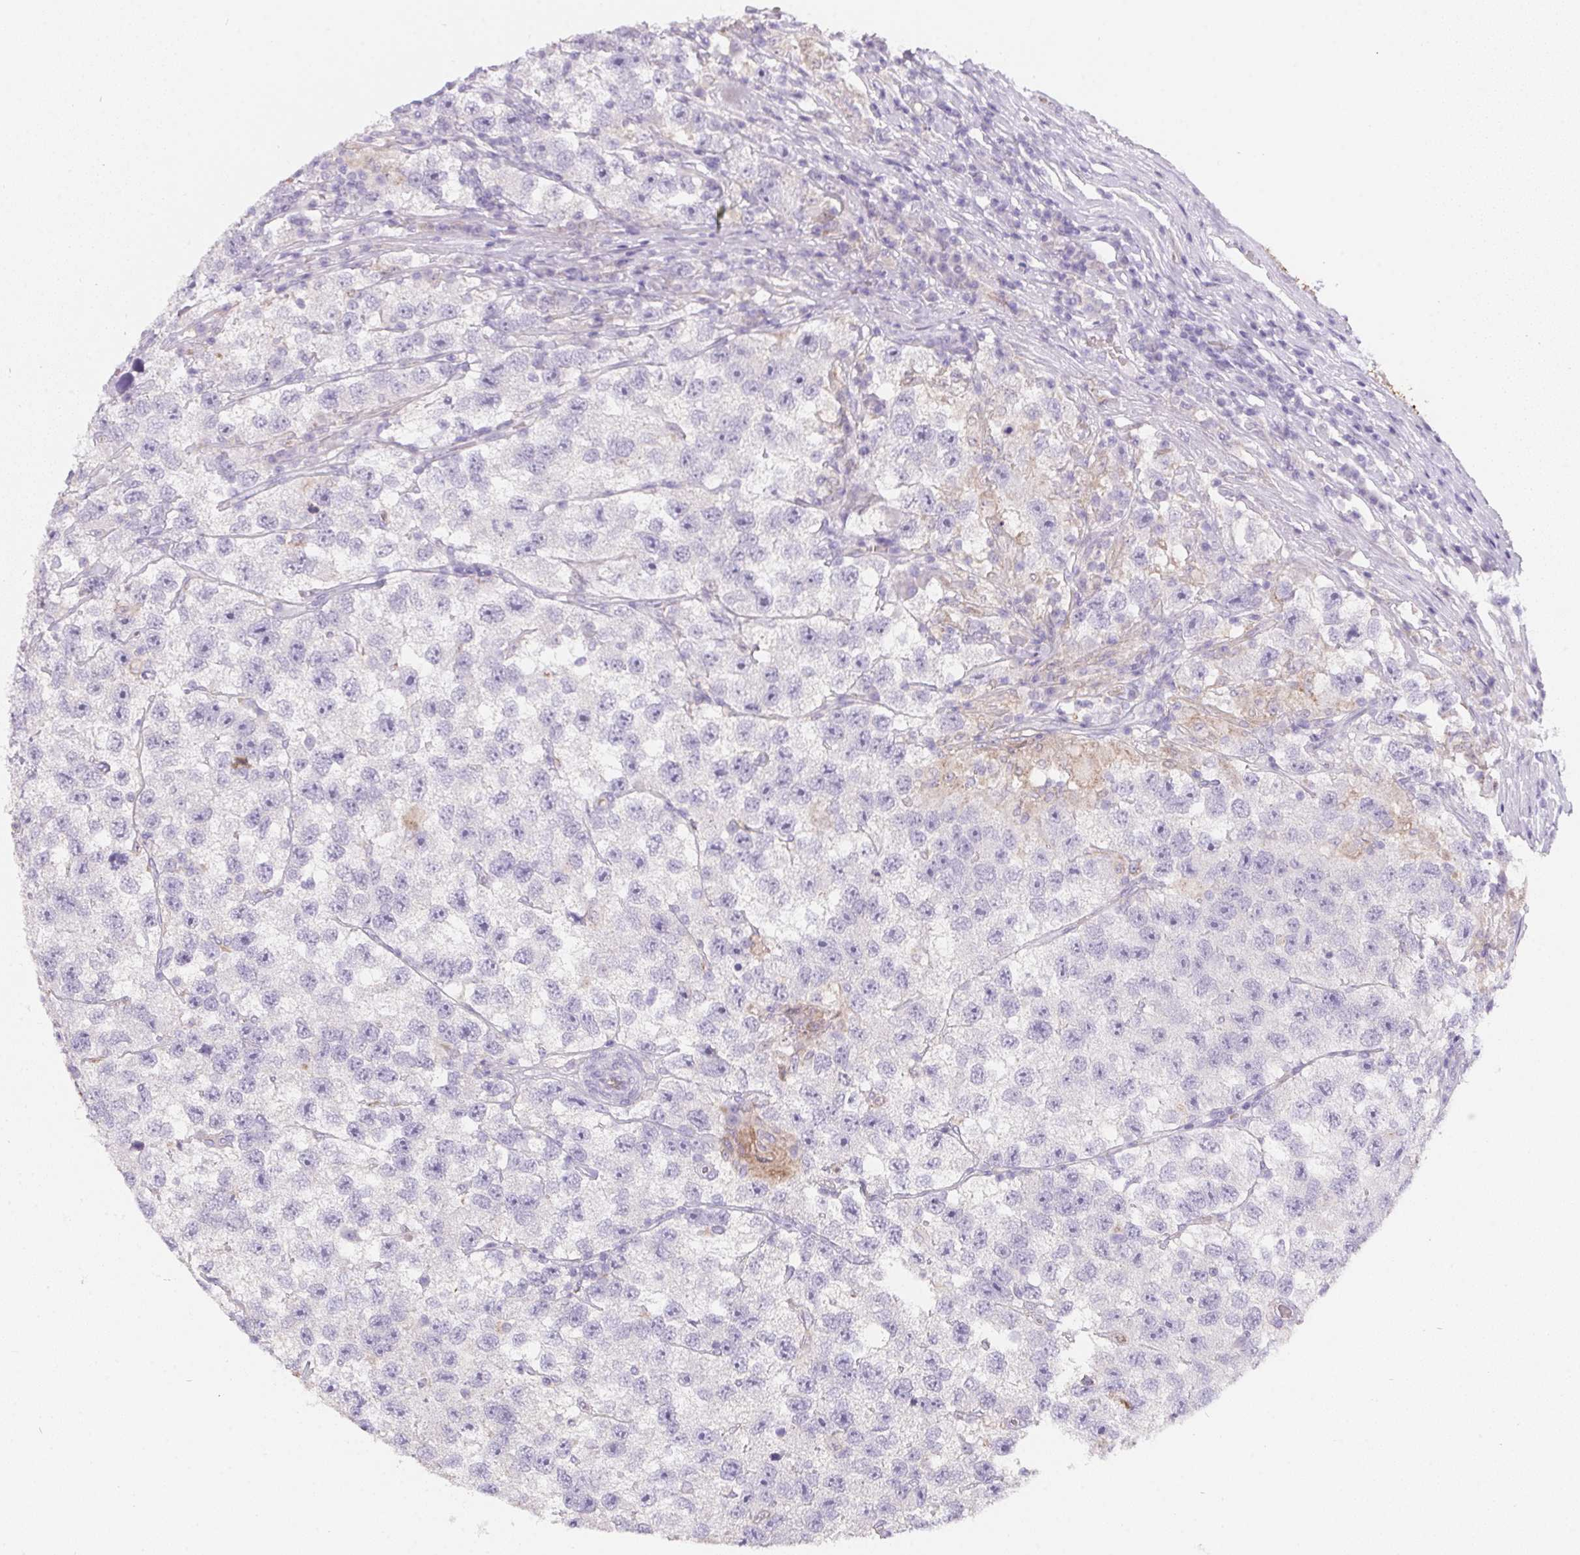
{"staining": {"intensity": "negative", "quantity": "none", "location": "none"}, "tissue": "testis cancer", "cell_type": "Tumor cells", "image_type": "cancer", "snomed": [{"axis": "morphology", "description": "Seminoma, NOS"}, {"axis": "topography", "description": "Testis"}], "caption": "Immunohistochemical staining of testis cancer (seminoma) shows no significant expression in tumor cells. (DAB IHC, high magnification).", "gene": "DCD", "patient": {"sex": "male", "age": 26}}